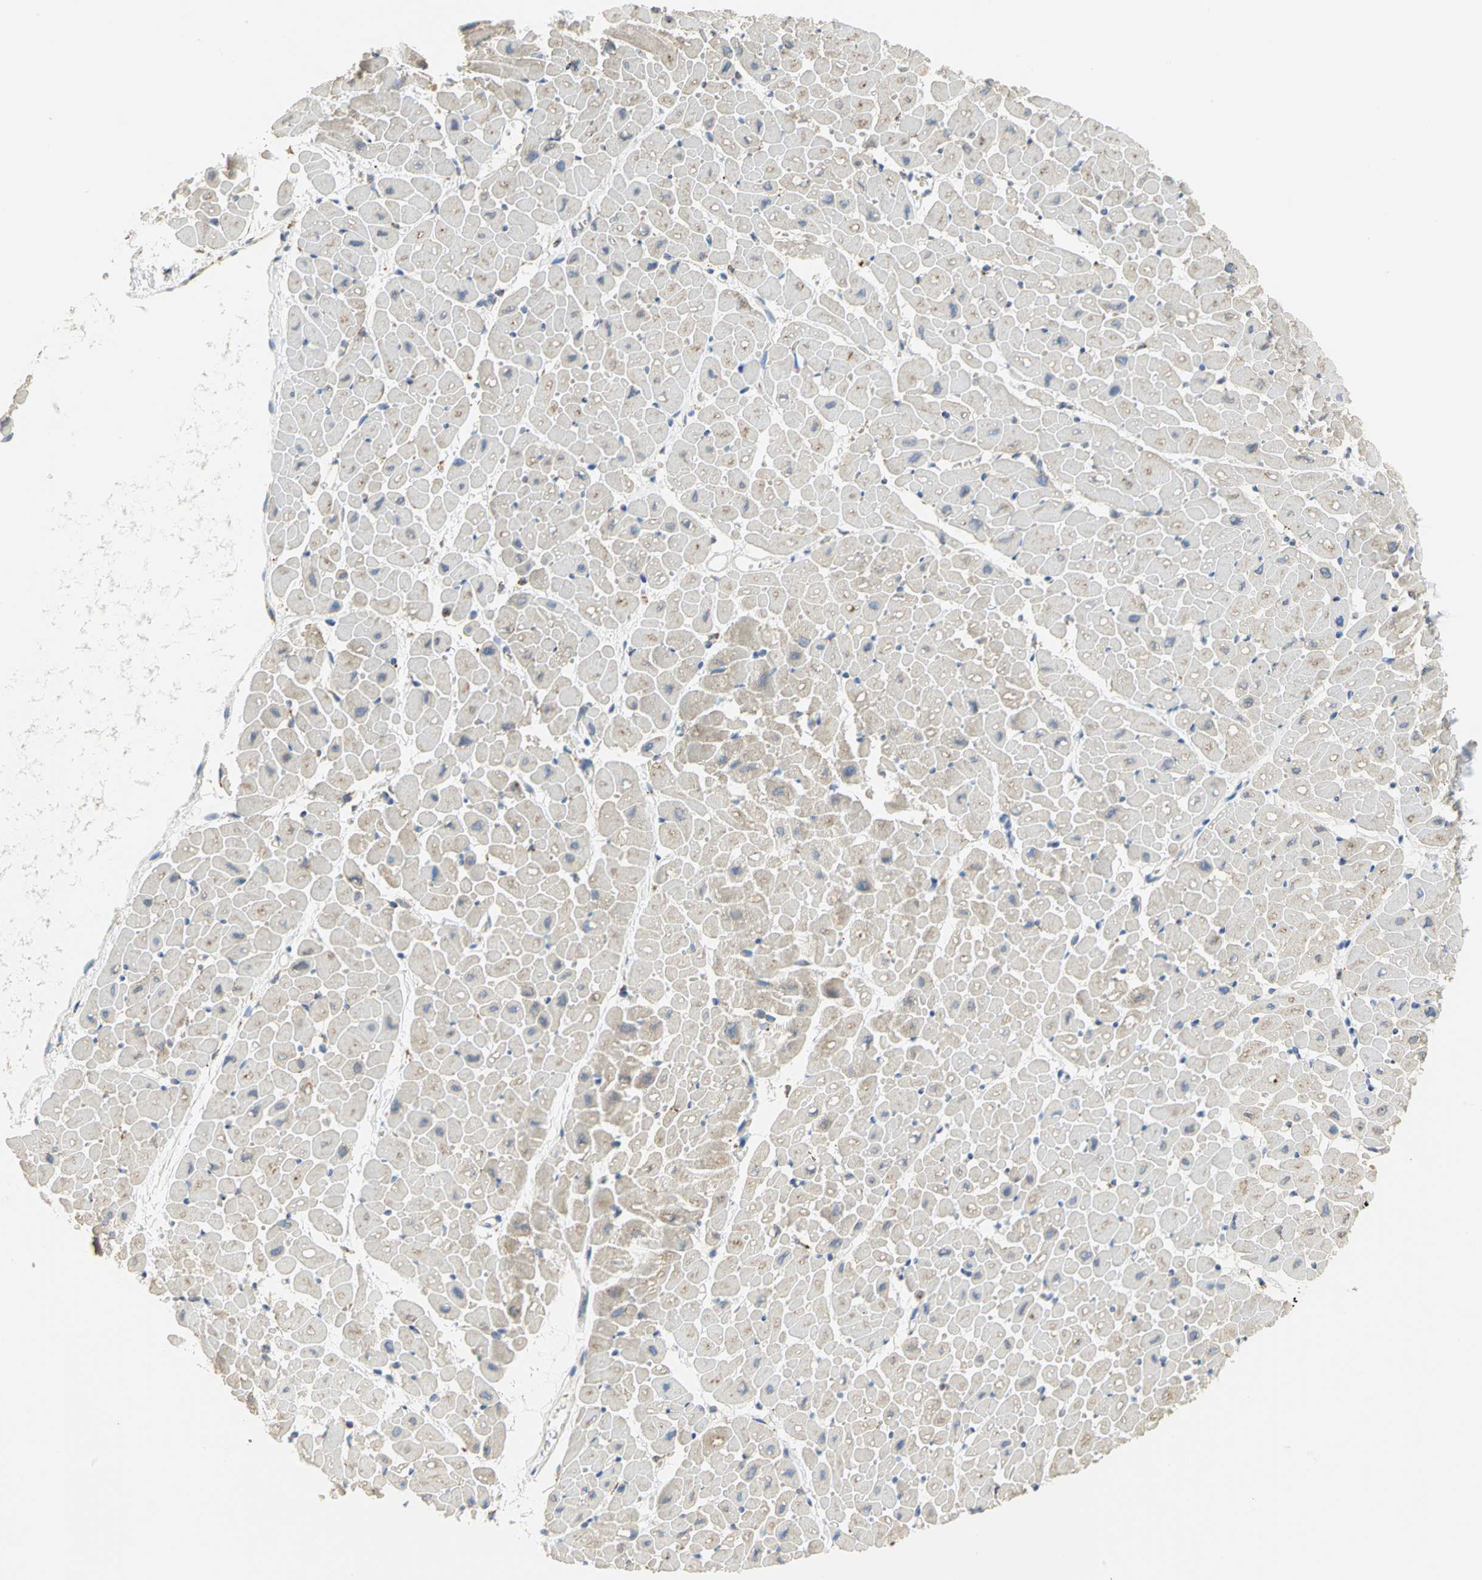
{"staining": {"intensity": "negative", "quantity": "none", "location": "none"}, "tissue": "heart muscle", "cell_type": "Cardiomyocytes", "image_type": "normal", "snomed": [{"axis": "morphology", "description": "Normal tissue, NOS"}, {"axis": "topography", "description": "Heart"}], "caption": "DAB immunohistochemical staining of unremarkable human heart muscle exhibits no significant expression in cardiomyocytes. The staining was performed using DAB to visualize the protein expression in brown, while the nuclei were stained in blue with hematoxylin (Magnification: 20x).", "gene": "SDF2L1", "patient": {"sex": "male", "age": 45}}